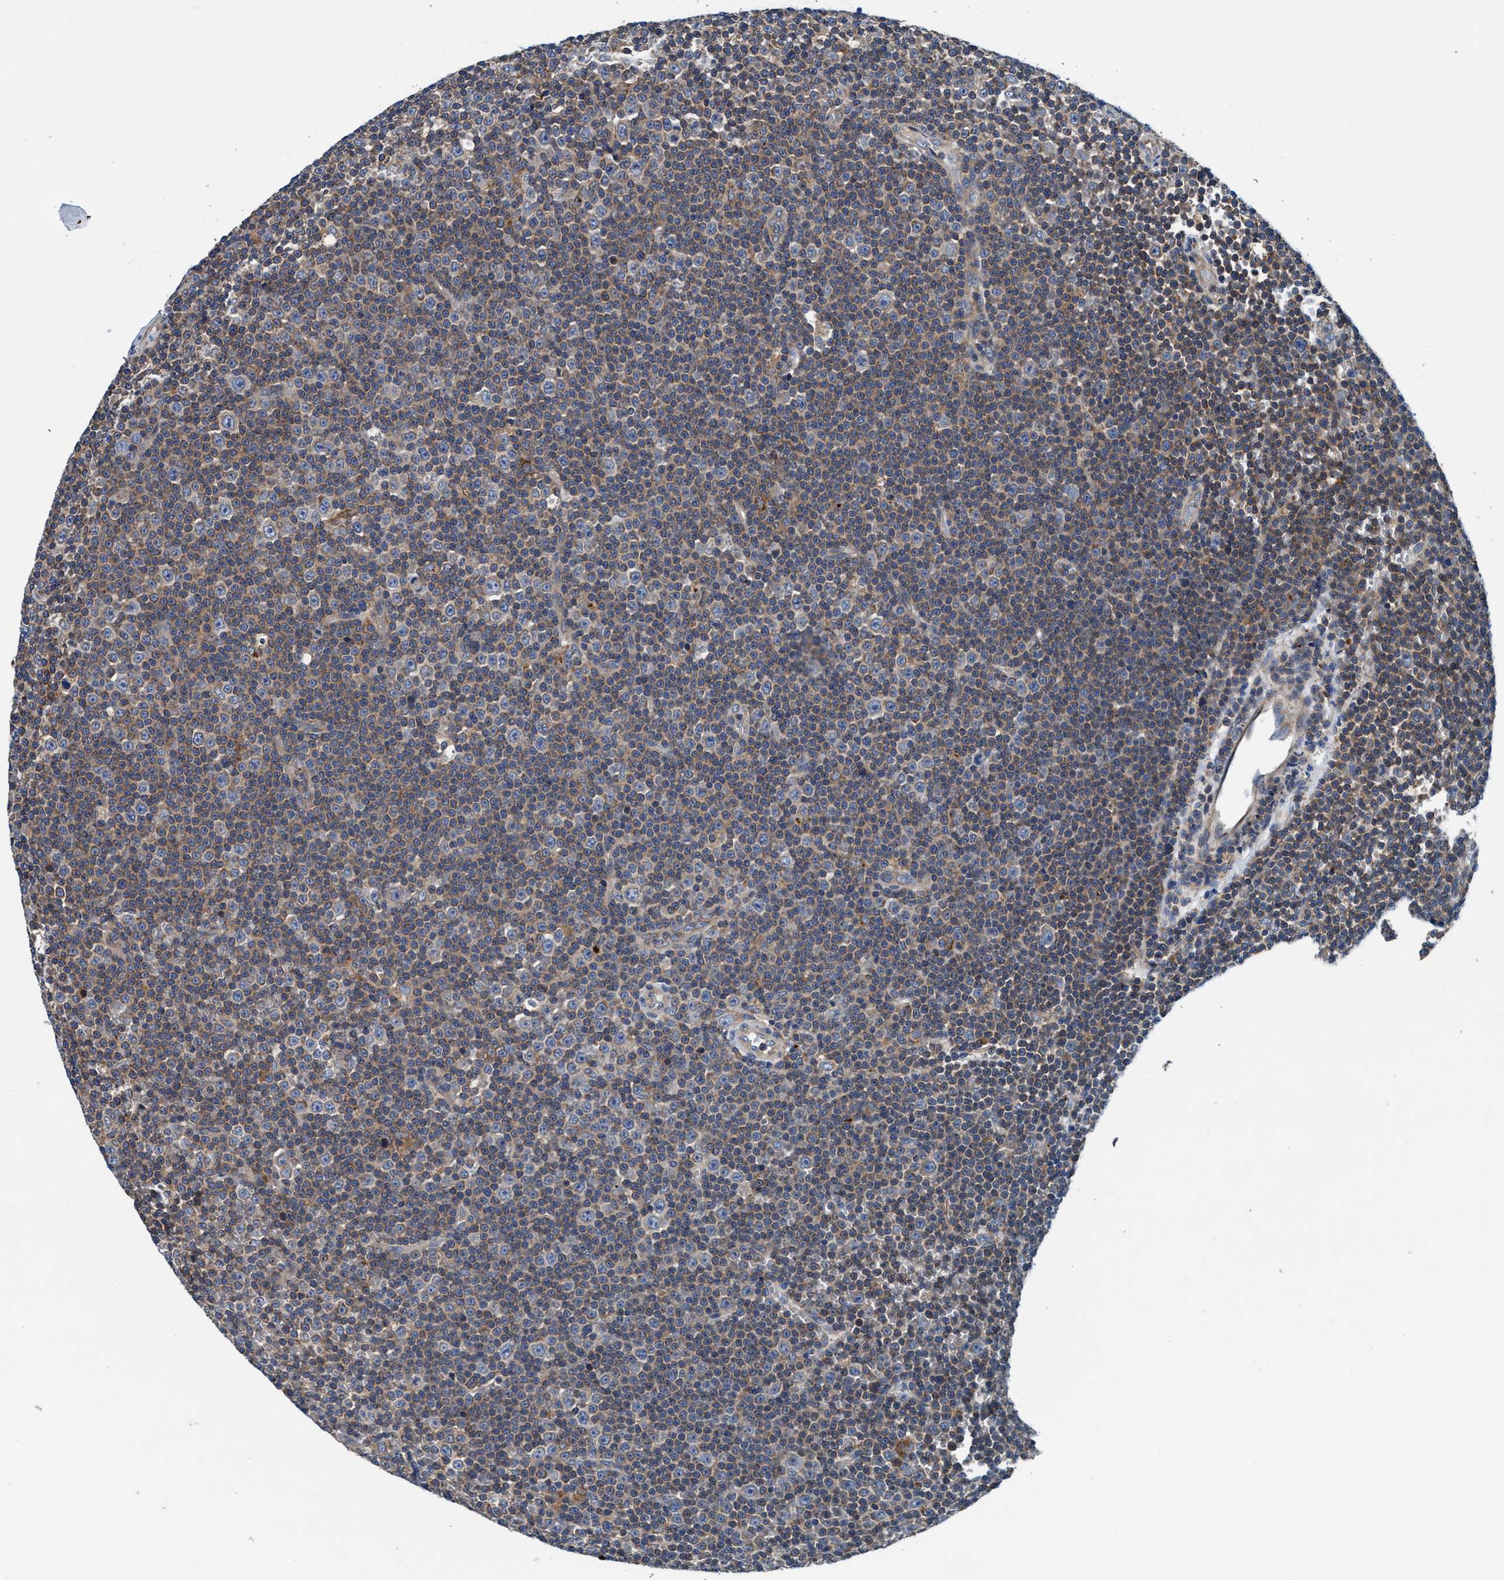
{"staining": {"intensity": "moderate", "quantity": ">75%", "location": "cytoplasmic/membranous"}, "tissue": "lymphoma", "cell_type": "Tumor cells", "image_type": "cancer", "snomed": [{"axis": "morphology", "description": "Malignant lymphoma, non-Hodgkin's type, Low grade"}, {"axis": "topography", "description": "Lymph node"}], "caption": "Immunohistochemical staining of malignant lymphoma, non-Hodgkin's type (low-grade) exhibits moderate cytoplasmic/membranous protein positivity in about >75% of tumor cells.", "gene": "ENDOG", "patient": {"sex": "female", "age": 67}}